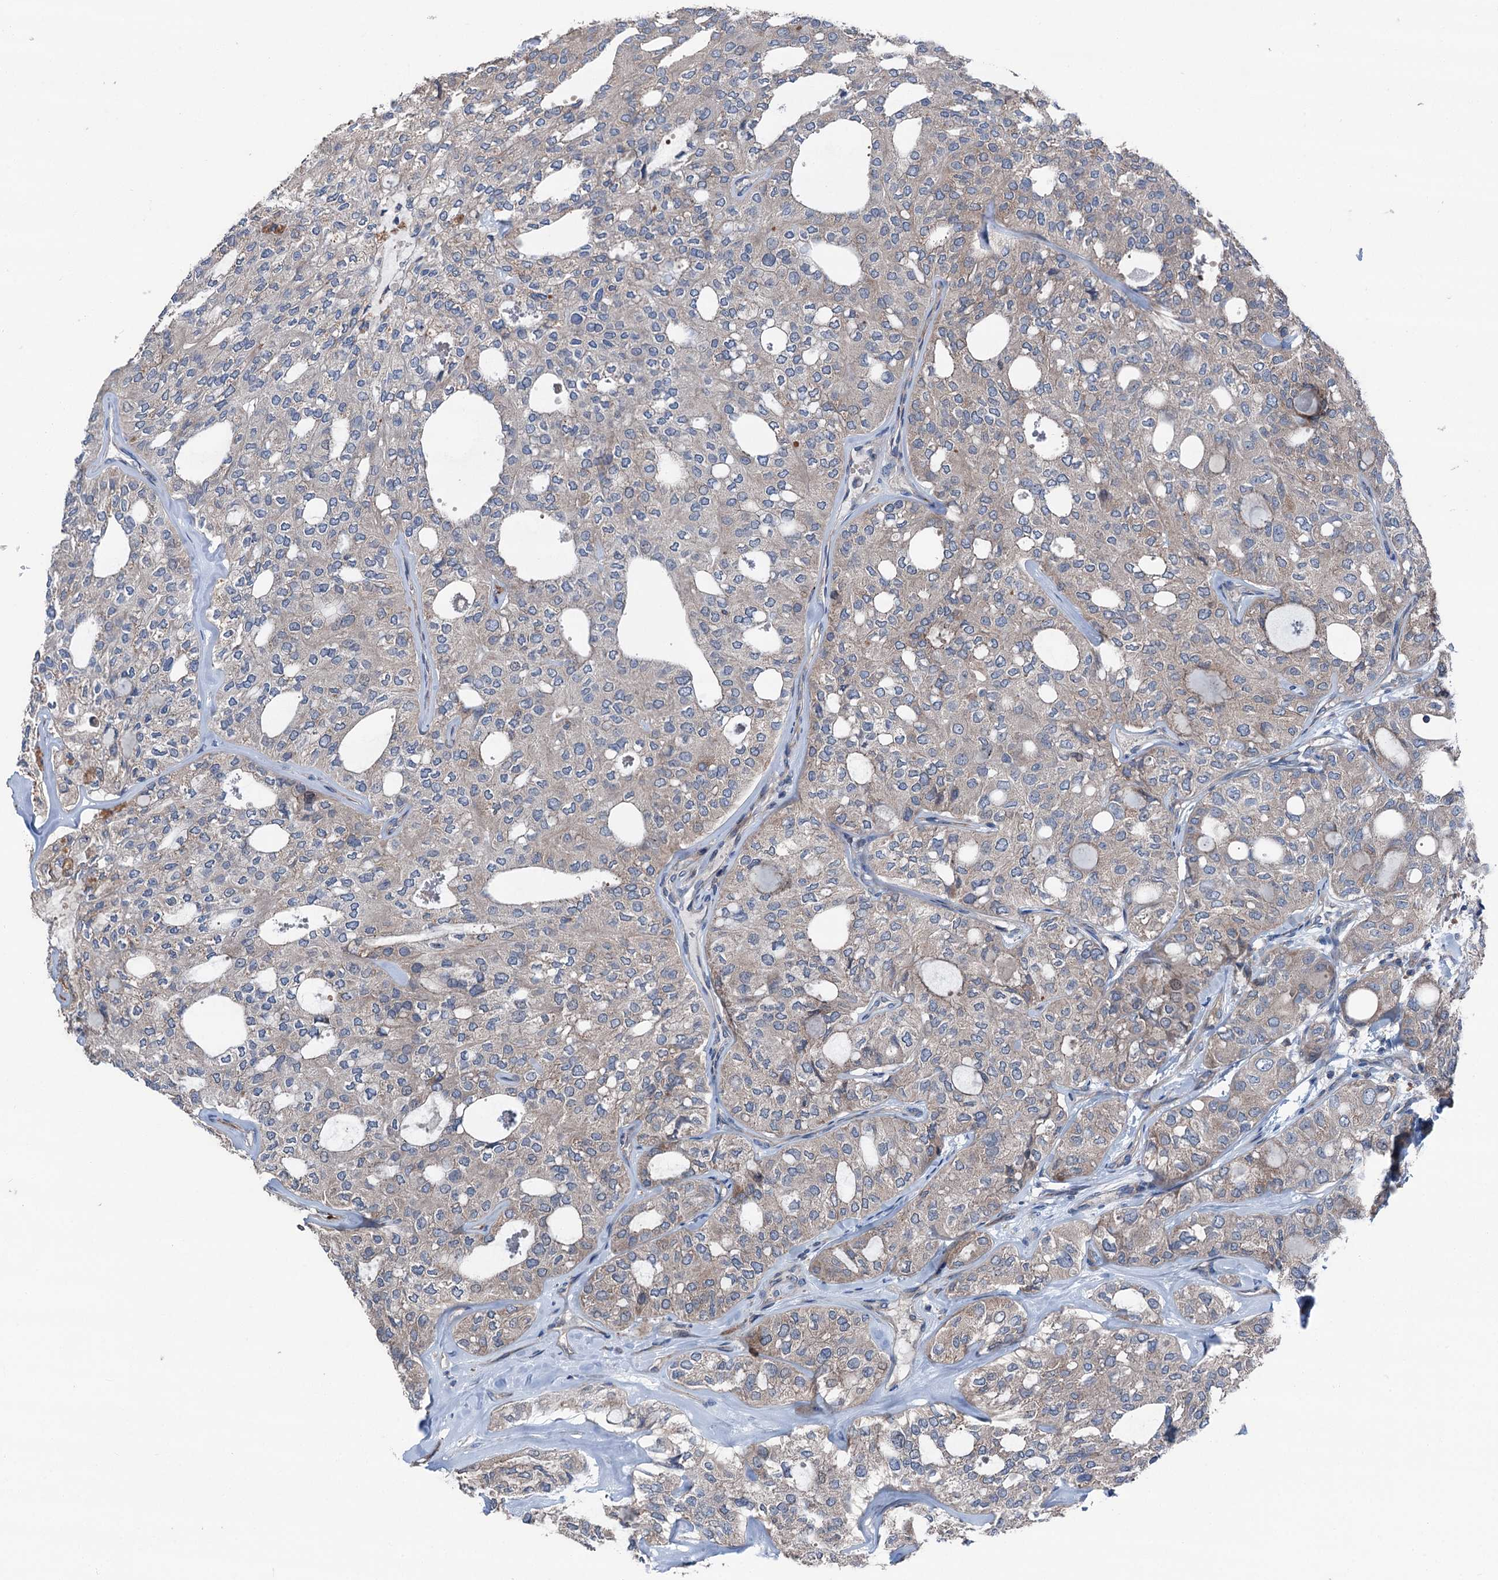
{"staining": {"intensity": "negative", "quantity": "none", "location": "none"}, "tissue": "thyroid cancer", "cell_type": "Tumor cells", "image_type": "cancer", "snomed": [{"axis": "morphology", "description": "Follicular adenoma carcinoma, NOS"}, {"axis": "topography", "description": "Thyroid gland"}], "caption": "Immunohistochemistry histopathology image of thyroid cancer stained for a protein (brown), which exhibits no expression in tumor cells.", "gene": "RUFY1", "patient": {"sex": "male", "age": 75}}